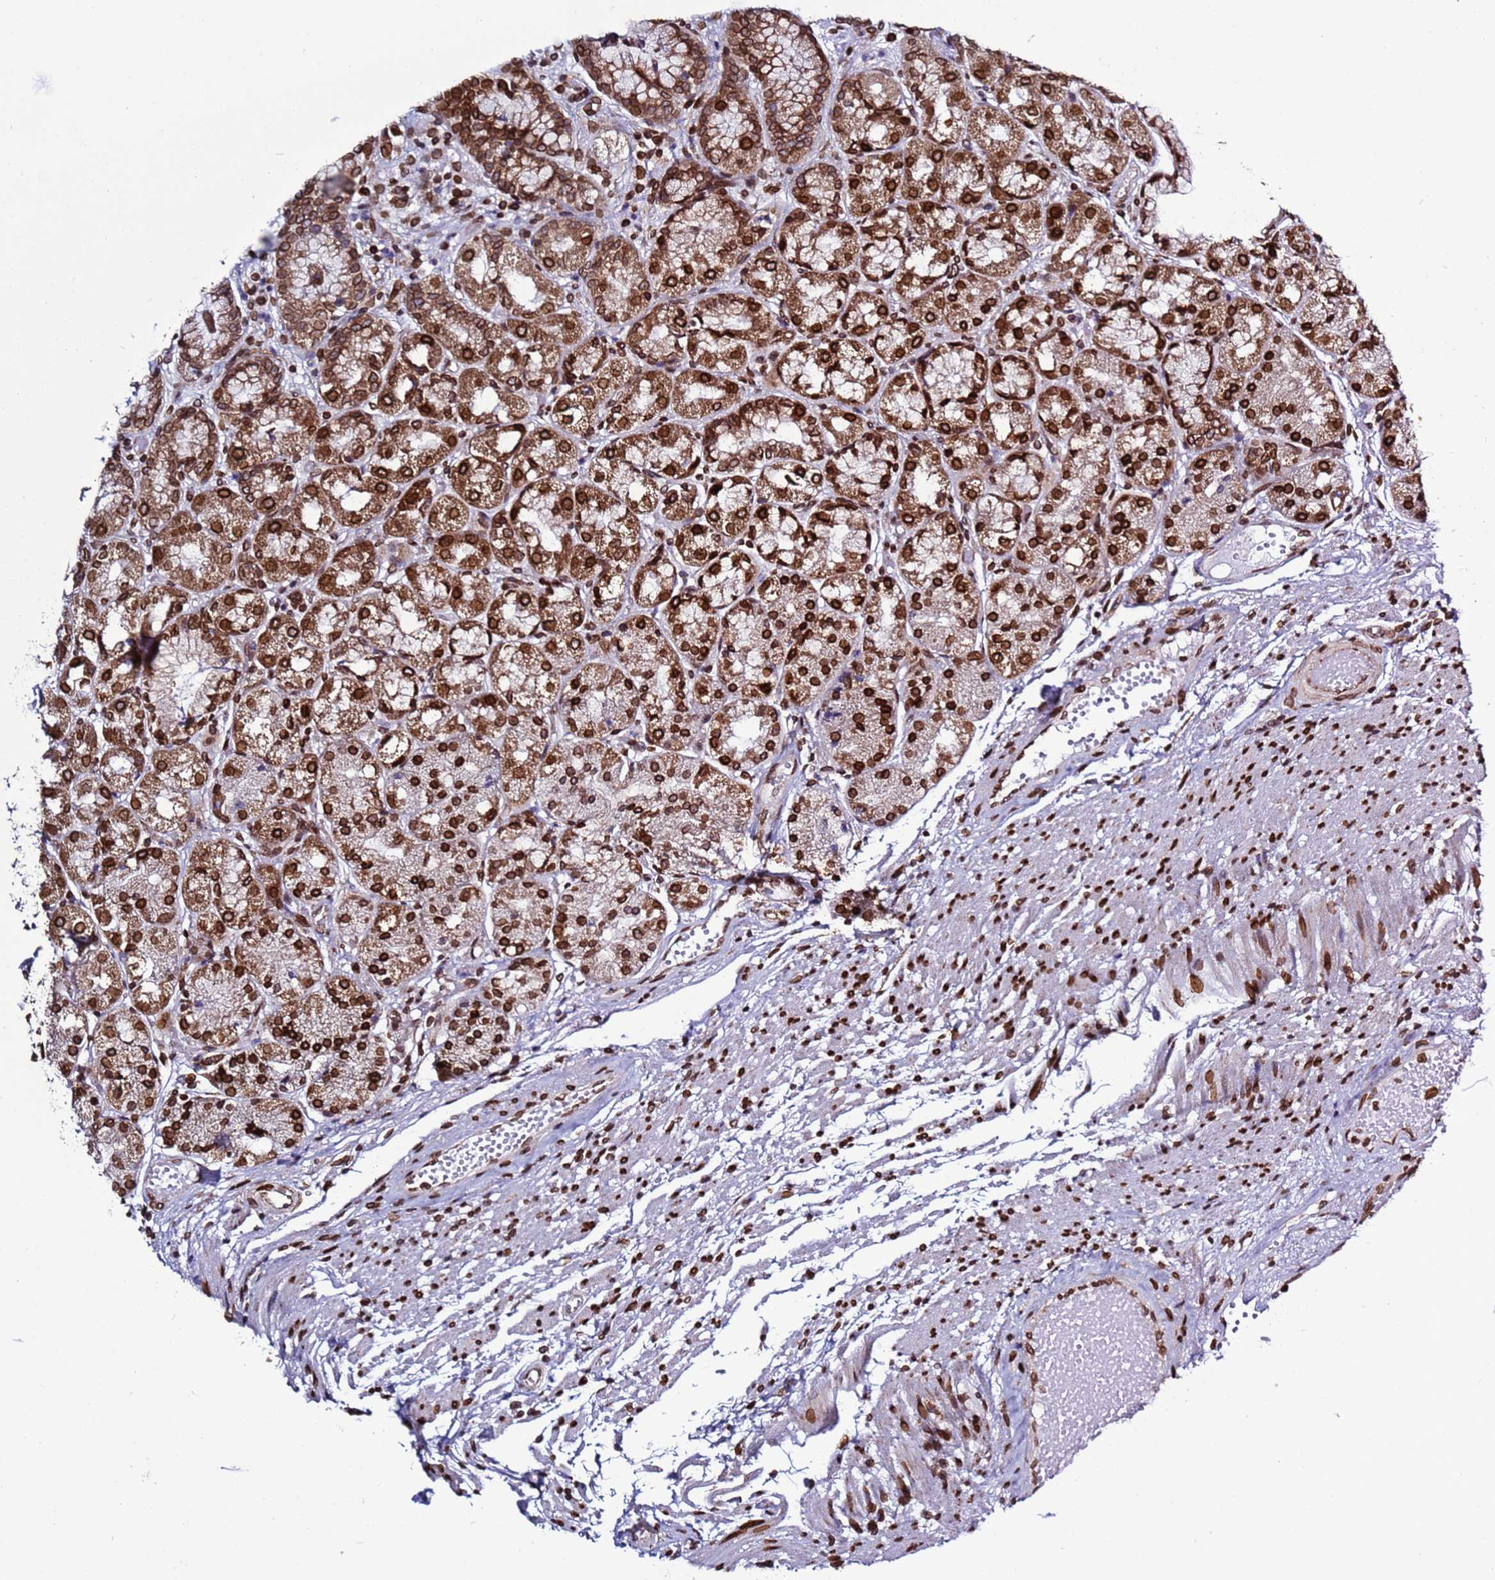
{"staining": {"intensity": "strong", "quantity": ">75%", "location": "cytoplasmic/membranous,nuclear"}, "tissue": "stomach", "cell_type": "Glandular cells", "image_type": "normal", "snomed": [{"axis": "morphology", "description": "Normal tissue, NOS"}, {"axis": "topography", "description": "Stomach, upper"}], "caption": "A histopathology image showing strong cytoplasmic/membranous,nuclear staining in approximately >75% of glandular cells in unremarkable stomach, as visualized by brown immunohistochemical staining.", "gene": "TOR1AIP1", "patient": {"sex": "male", "age": 72}}